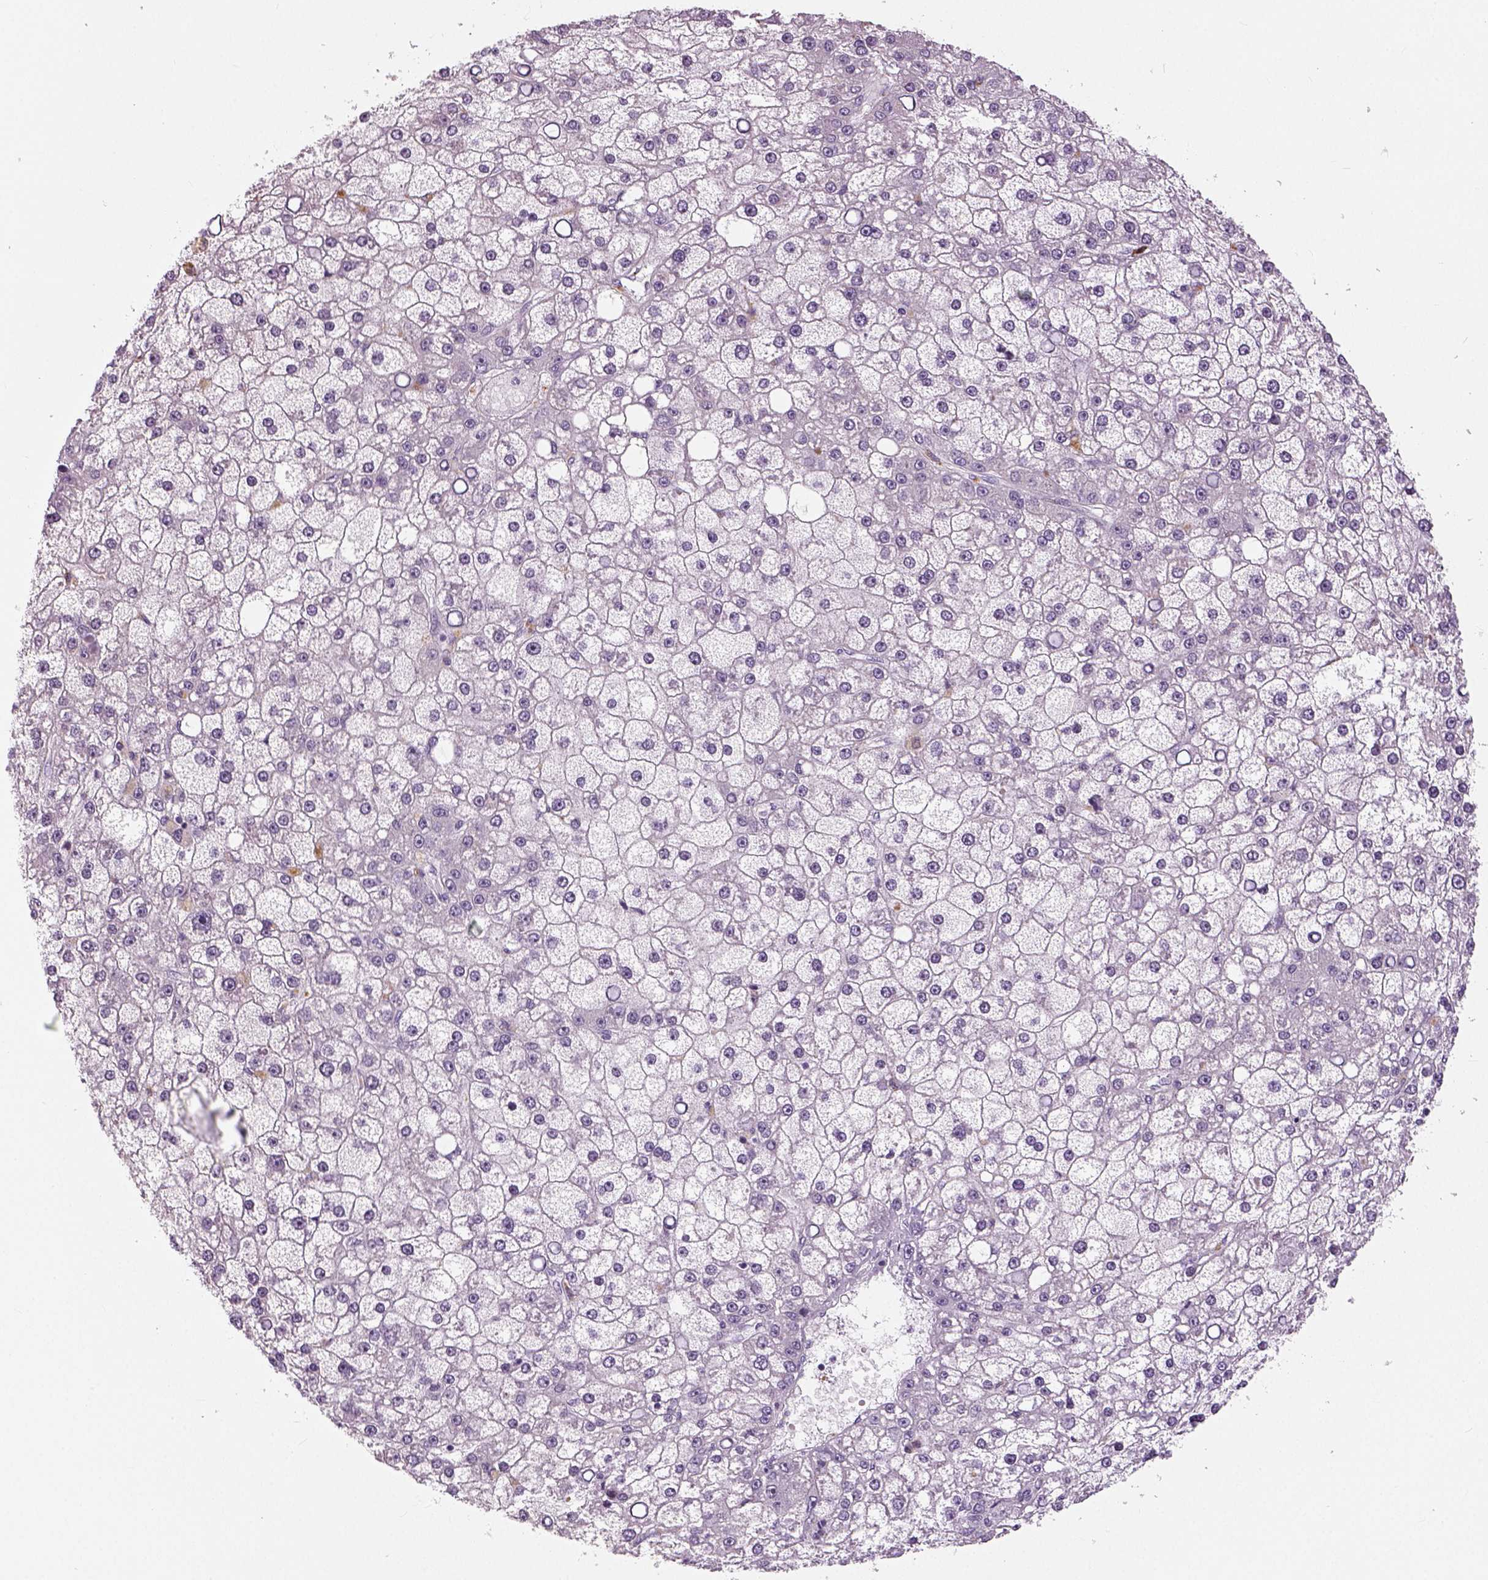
{"staining": {"intensity": "negative", "quantity": "none", "location": "none"}, "tissue": "liver cancer", "cell_type": "Tumor cells", "image_type": "cancer", "snomed": [{"axis": "morphology", "description": "Carcinoma, Hepatocellular, NOS"}, {"axis": "topography", "description": "Liver"}], "caption": "A micrograph of hepatocellular carcinoma (liver) stained for a protein shows no brown staining in tumor cells.", "gene": "NECAB1", "patient": {"sex": "male", "age": 67}}